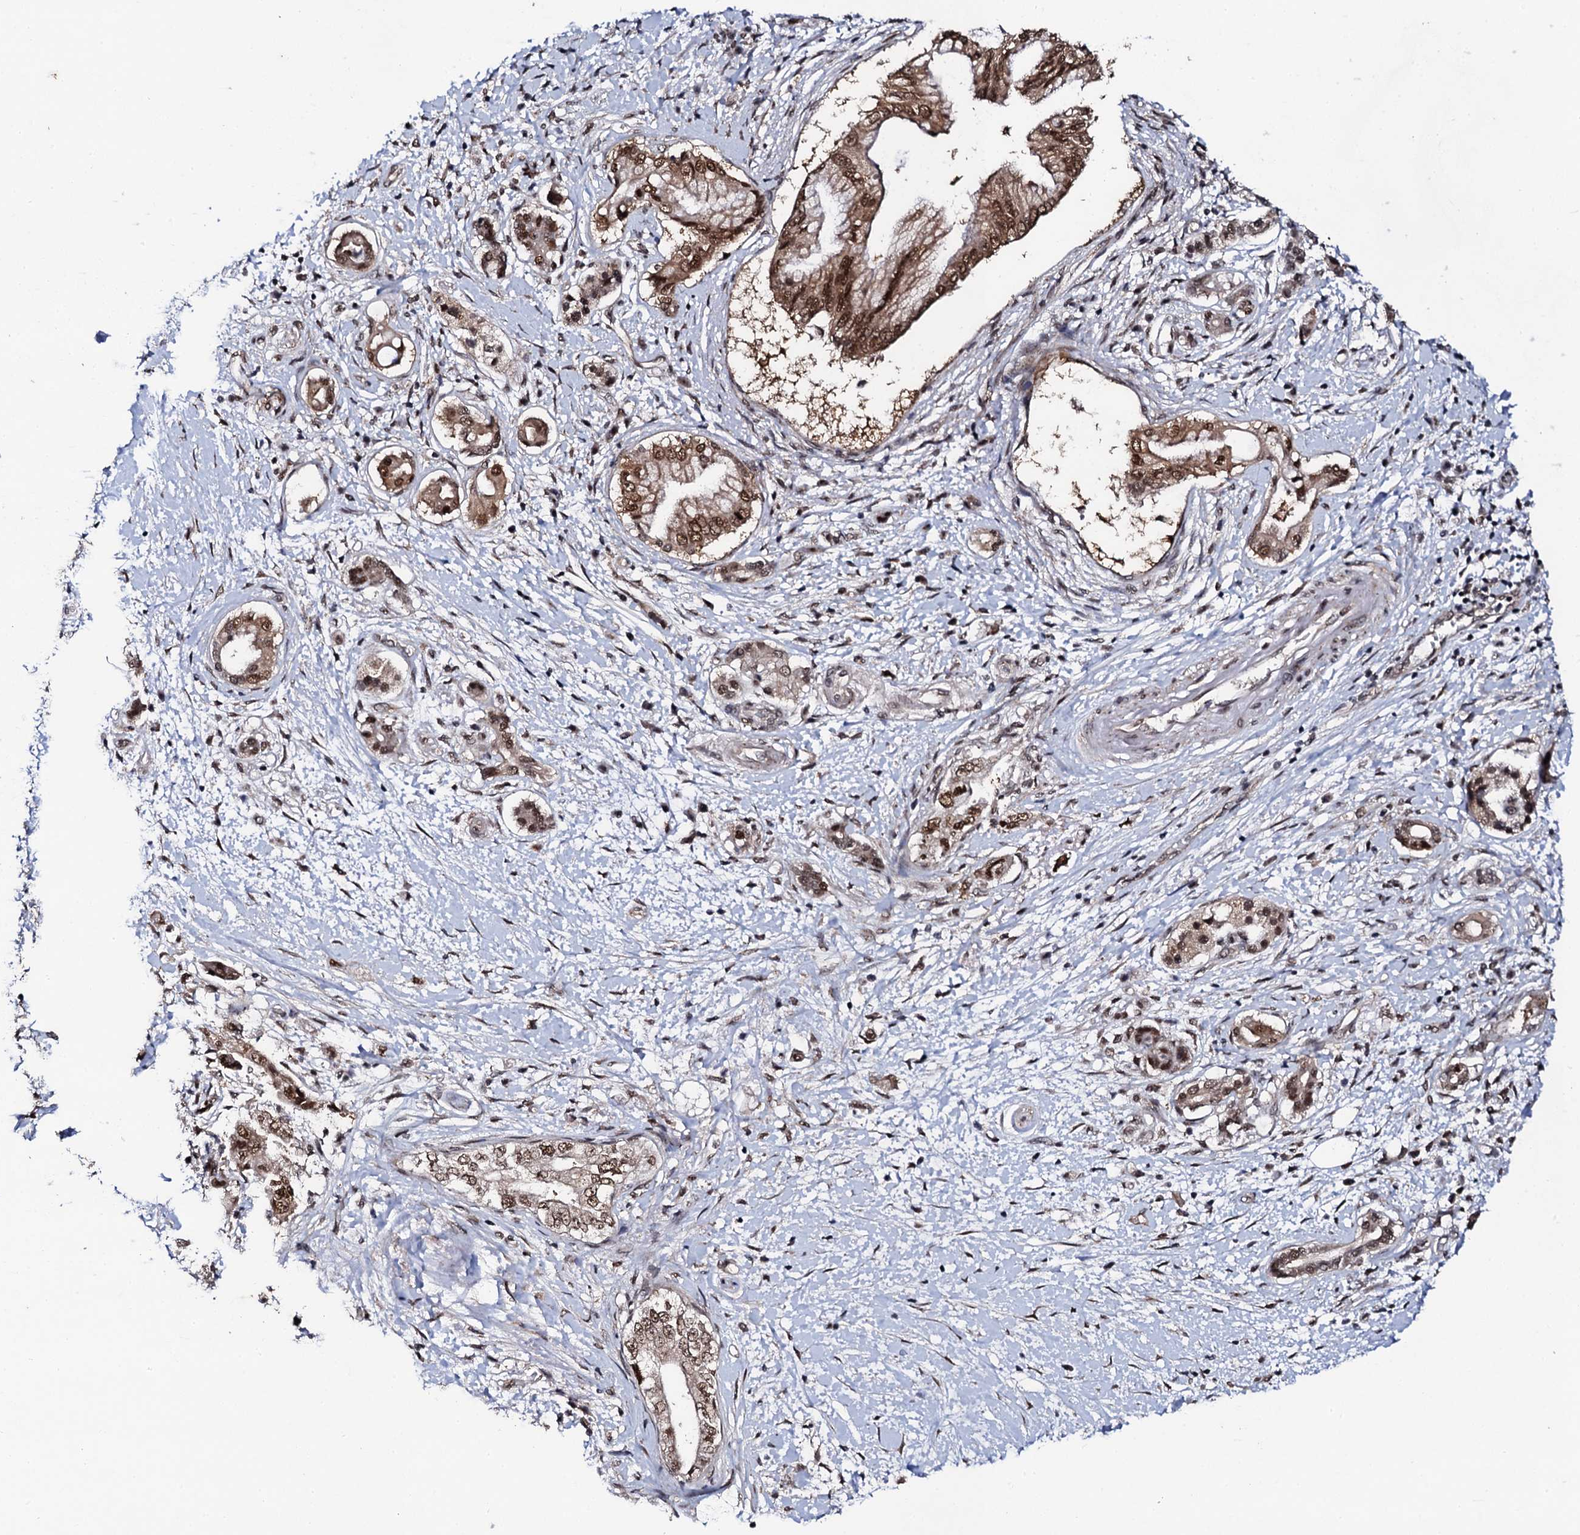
{"staining": {"intensity": "strong", "quantity": ">75%", "location": "cytoplasmic/membranous,nuclear"}, "tissue": "pancreatic cancer", "cell_type": "Tumor cells", "image_type": "cancer", "snomed": [{"axis": "morphology", "description": "Adenocarcinoma, NOS"}, {"axis": "topography", "description": "Pancreas"}], "caption": "Immunohistochemistry (IHC) staining of adenocarcinoma (pancreatic), which exhibits high levels of strong cytoplasmic/membranous and nuclear positivity in approximately >75% of tumor cells indicating strong cytoplasmic/membranous and nuclear protein staining. The staining was performed using DAB (brown) for protein detection and nuclei were counterstained in hematoxylin (blue).", "gene": "CSTF3", "patient": {"sex": "female", "age": 73}}